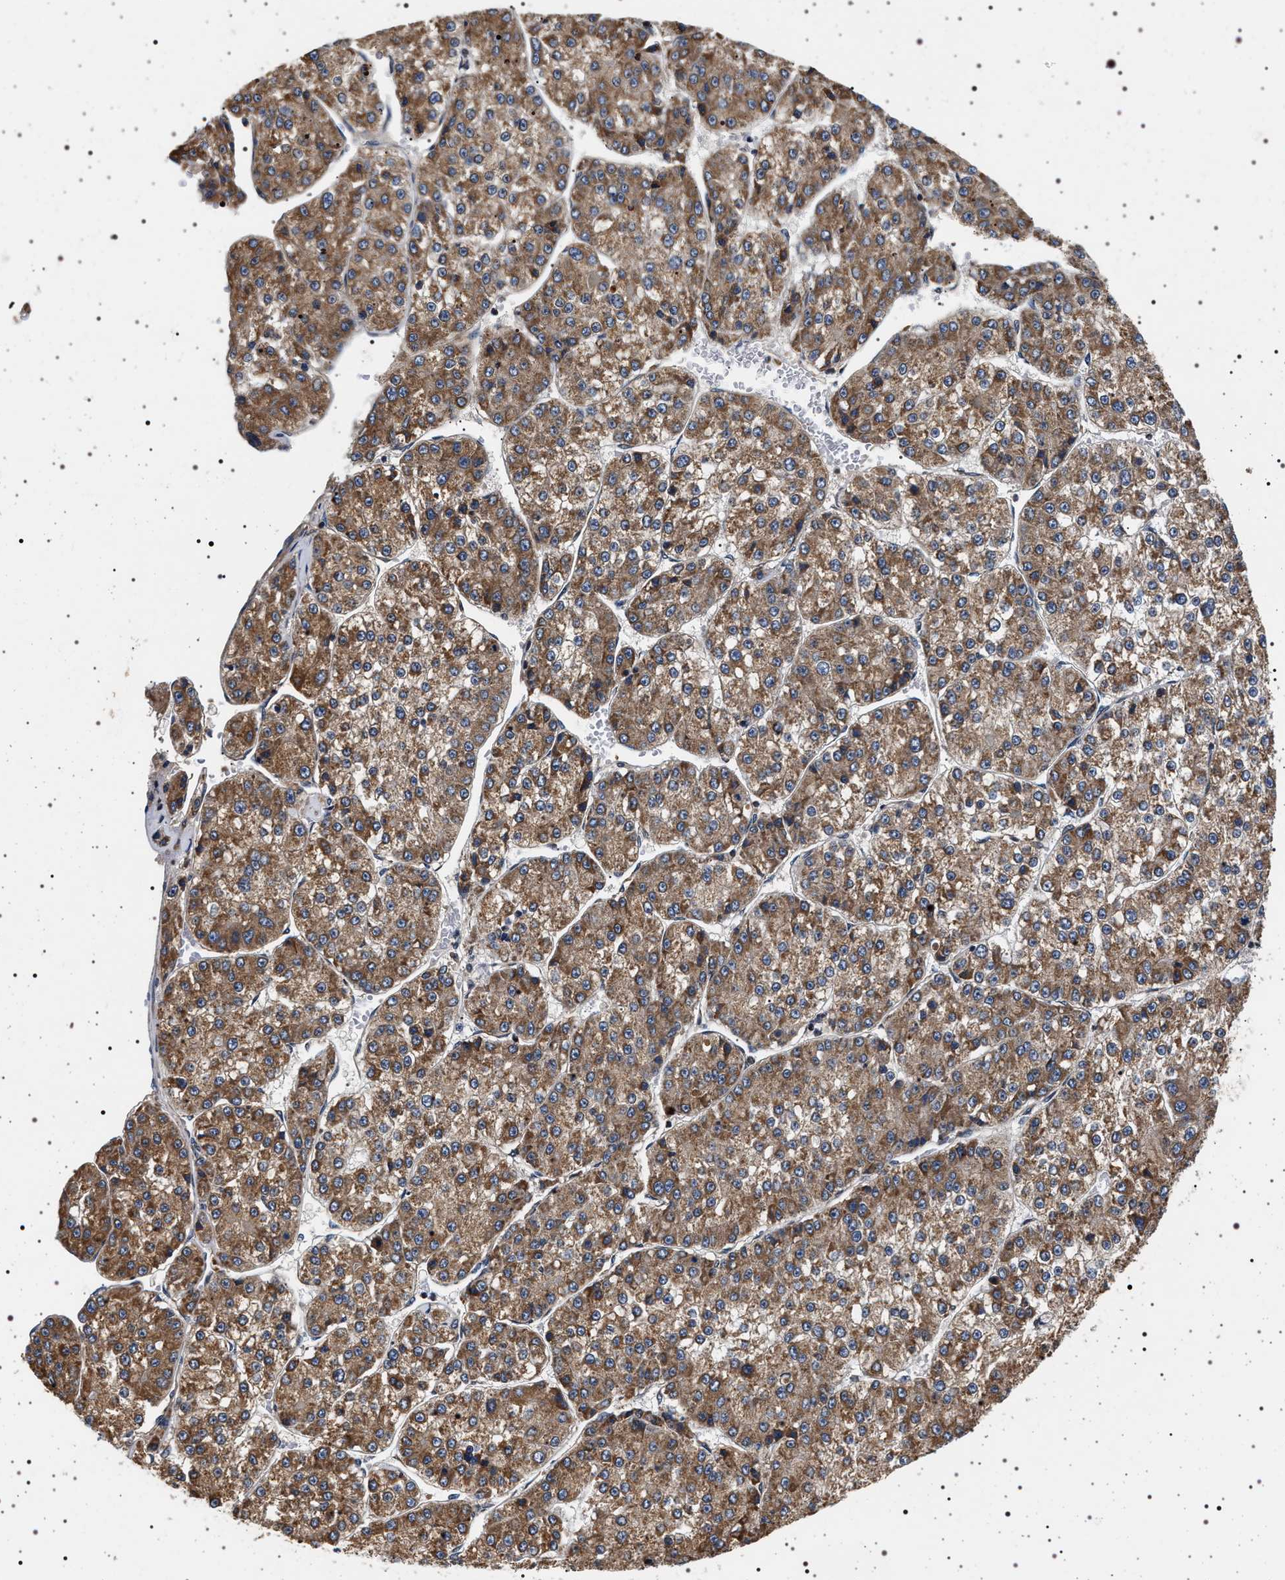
{"staining": {"intensity": "moderate", "quantity": ">75%", "location": "cytoplasmic/membranous"}, "tissue": "liver cancer", "cell_type": "Tumor cells", "image_type": "cancer", "snomed": [{"axis": "morphology", "description": "Carcinoma, Hepatocellular, NOS"}, {"axis": "topography", "description": "Liver"}], "caption": "Protein expression analysis of human hepatocellular carcinoma (liver) reveals moderate cytoplasmic/membranous expression in about >75% of tumor cells.", "gene": "DCBLD2", "patient": {"sex": "female", "age": 73}}